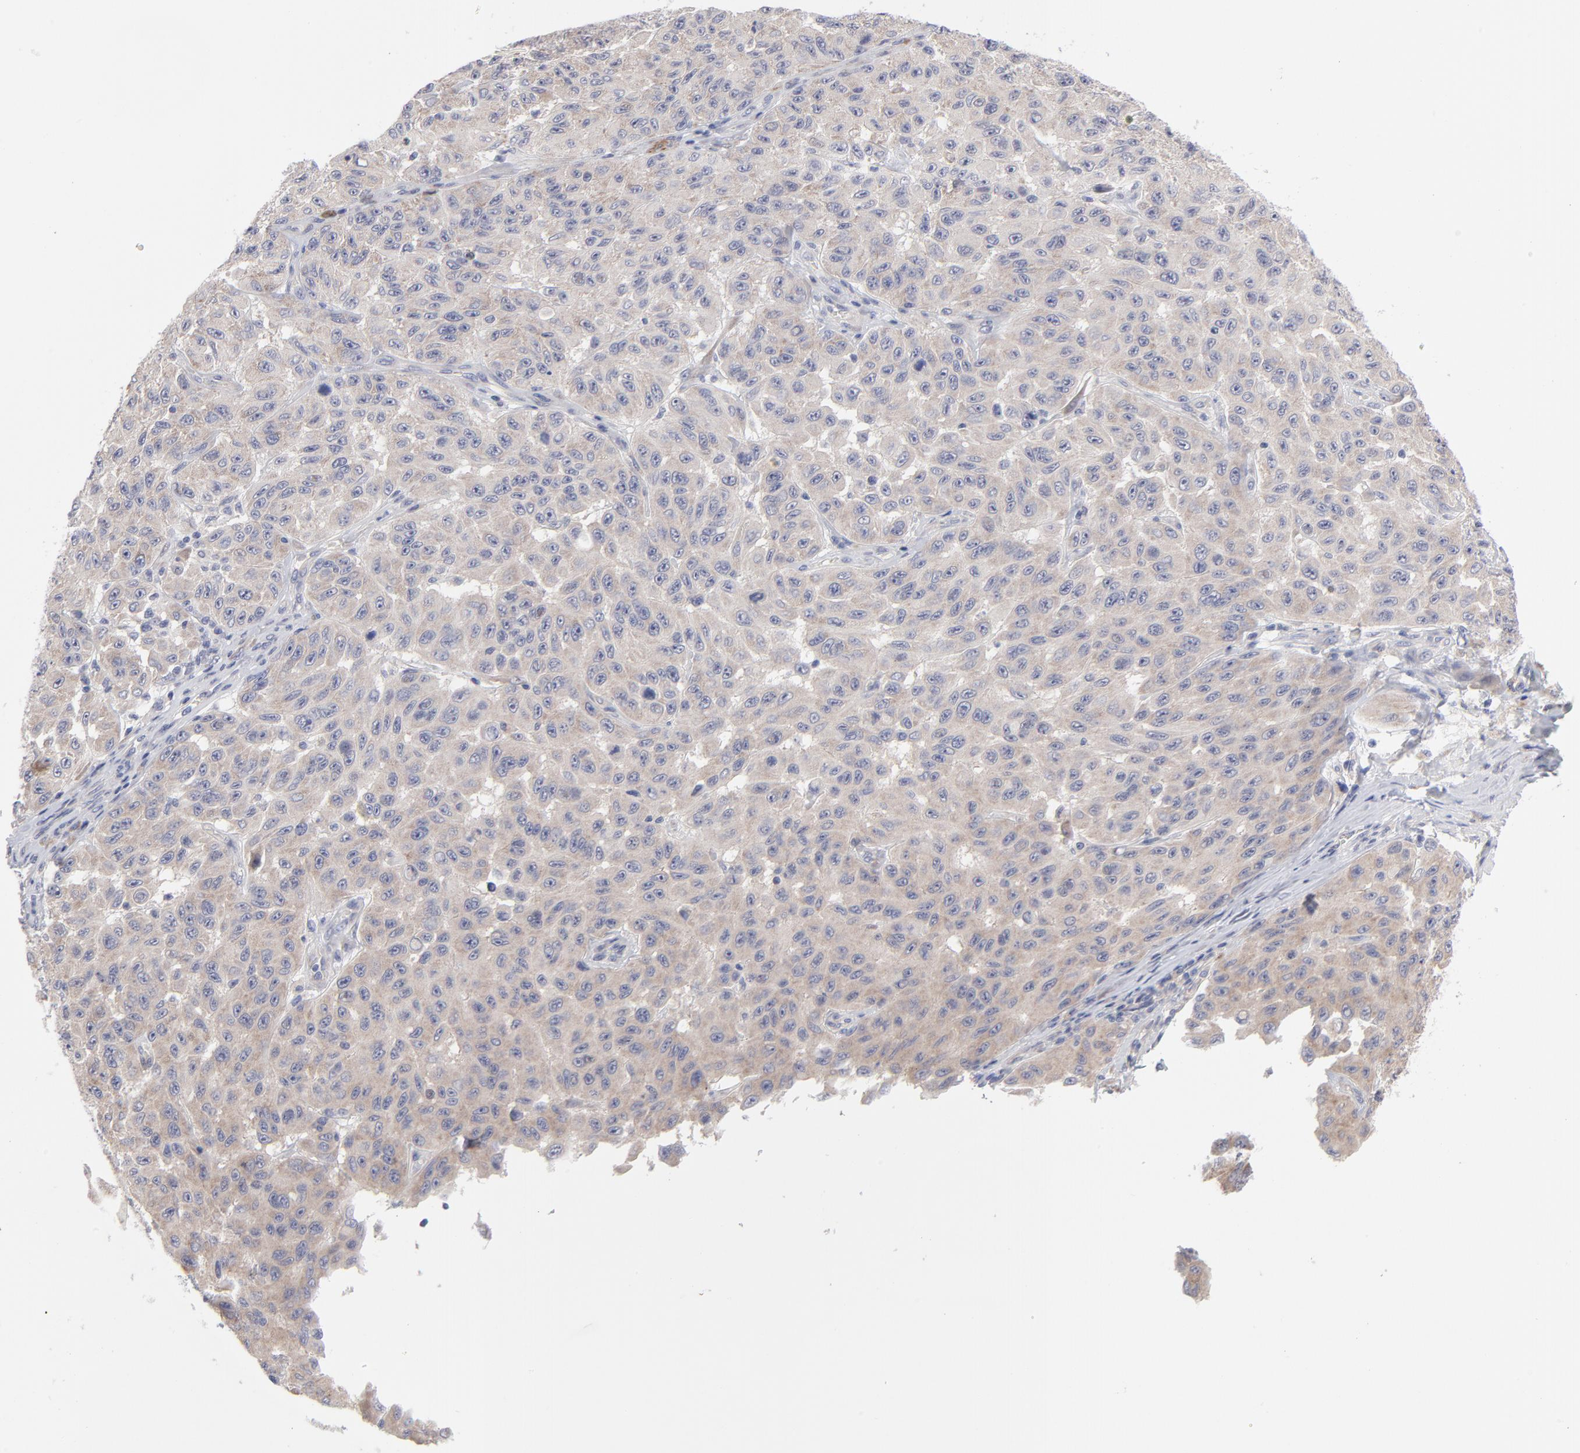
{"staining": {"intensity": "weak", "quantity": ">75%", "location": "cytoplasmic/membranous"}, "tissue": "melanoma", "cell_type": "Tumor cells", "image_type": "cancer", "snomed": [{"axis": "morphology", "description": "Malignant melanoma, NOS"}, {"axis": "topography", "description": "Skin"}], "caption": "High-magnification brightfield microscopy of melanoma stained with DAB (3,3'-diaminobenzidine) (brown) and counterstained with hematoxylin (blue). tumor cells exhibit weak cytoplasmic/membranous expression is seen in approximately>75% of cells.", "gene": "RPS24", "patient": {"sex": "male", "age": 30}}